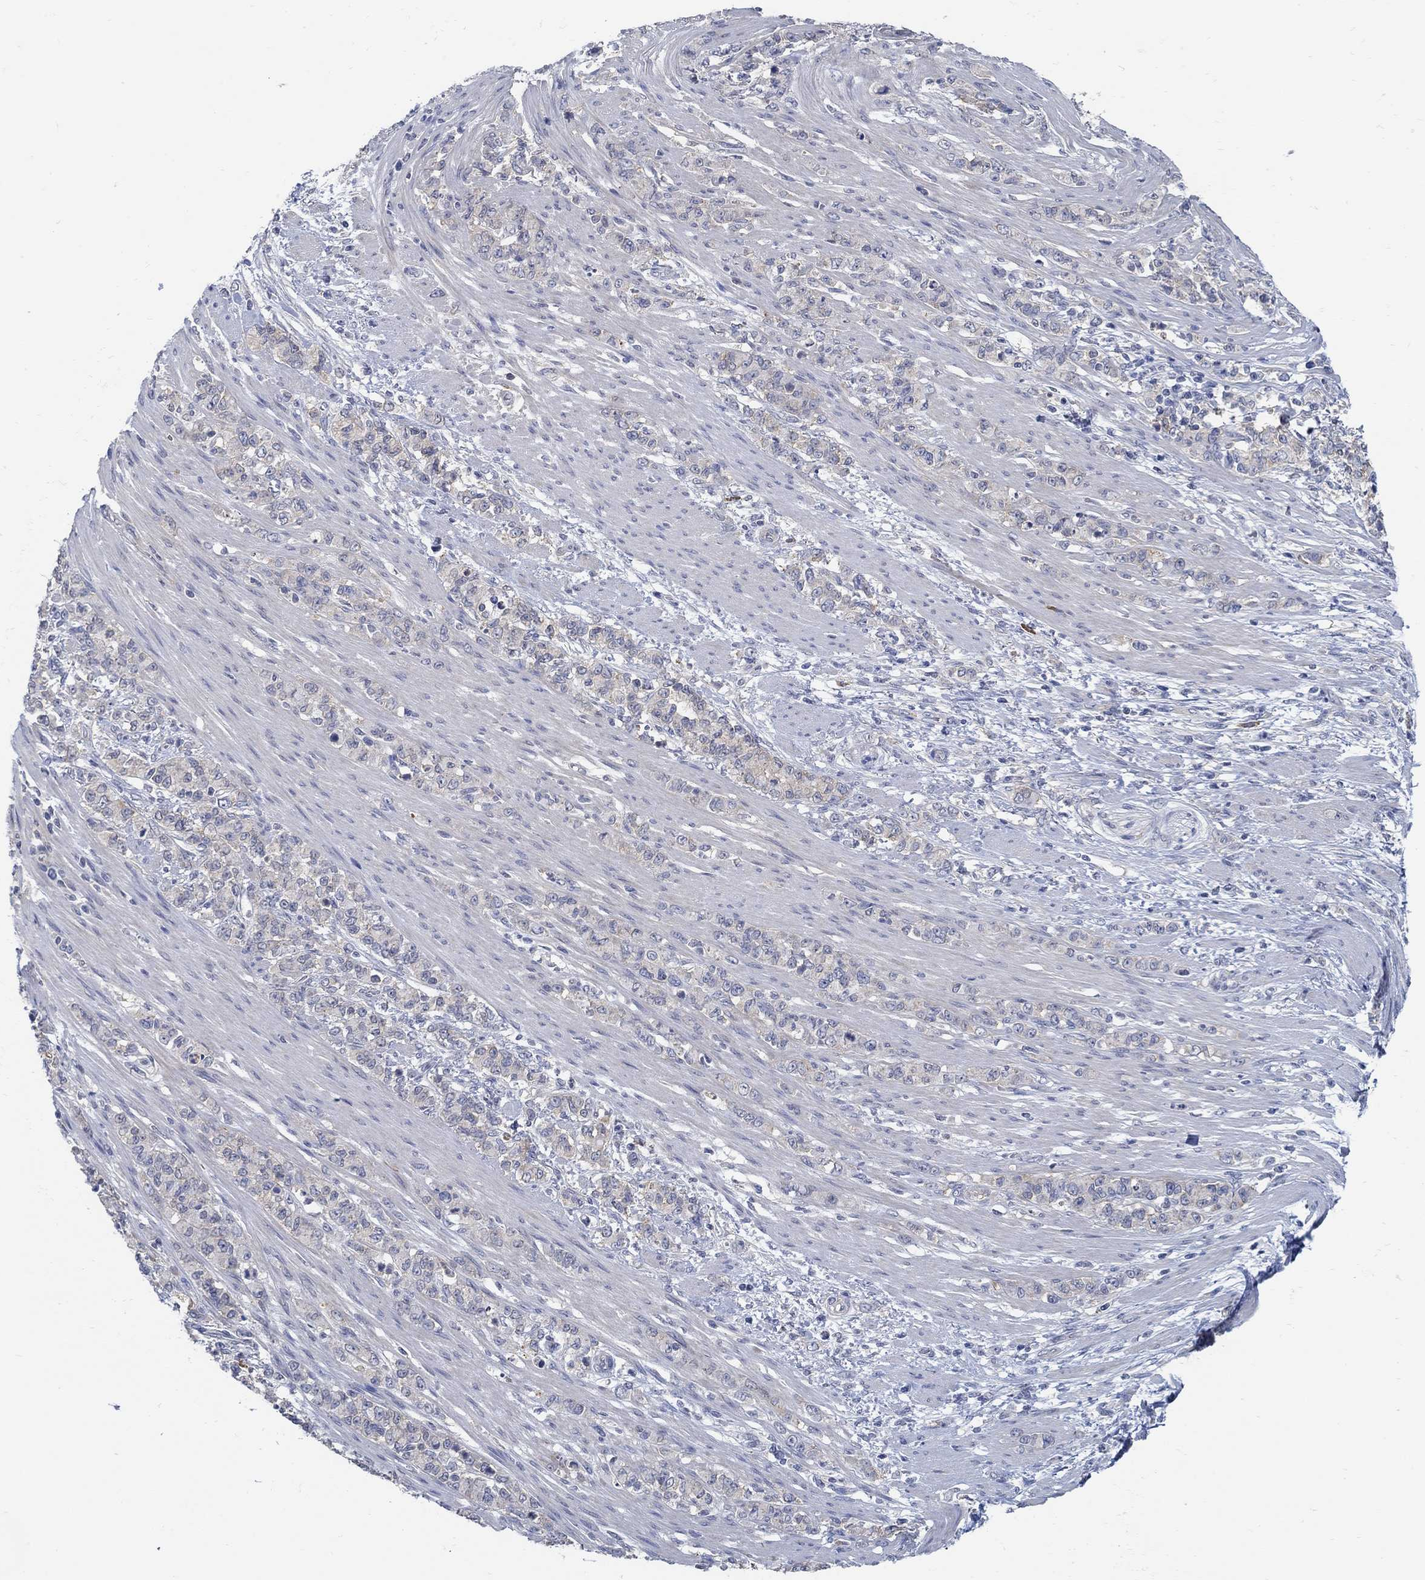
{"staining": {"intensity": "weak", "quantity": "25%-75%", "location": "cytoplasmic/membranous"}, "tissue": "stomach cancer", "cell_type": "Tumor cells", "image_type": "cancer", "snomed": [{"axis": "morphology", "description": "Normal tissue, NOS"}, {"axis": "morphology", "description": "Adenocarcinoma, NOS"}, {"axis": "topography", "description": "Stomach"}], "caption": "IHC image of human adenocarcinoma (stomach) stained for a protein (brown), which demonstrates low levels of weak cytoplasmic/membranous staining in about 25%-75% of tumor cells.", "gene": "PCDH11X", "patient": {"sex": "female", "age": 79}}